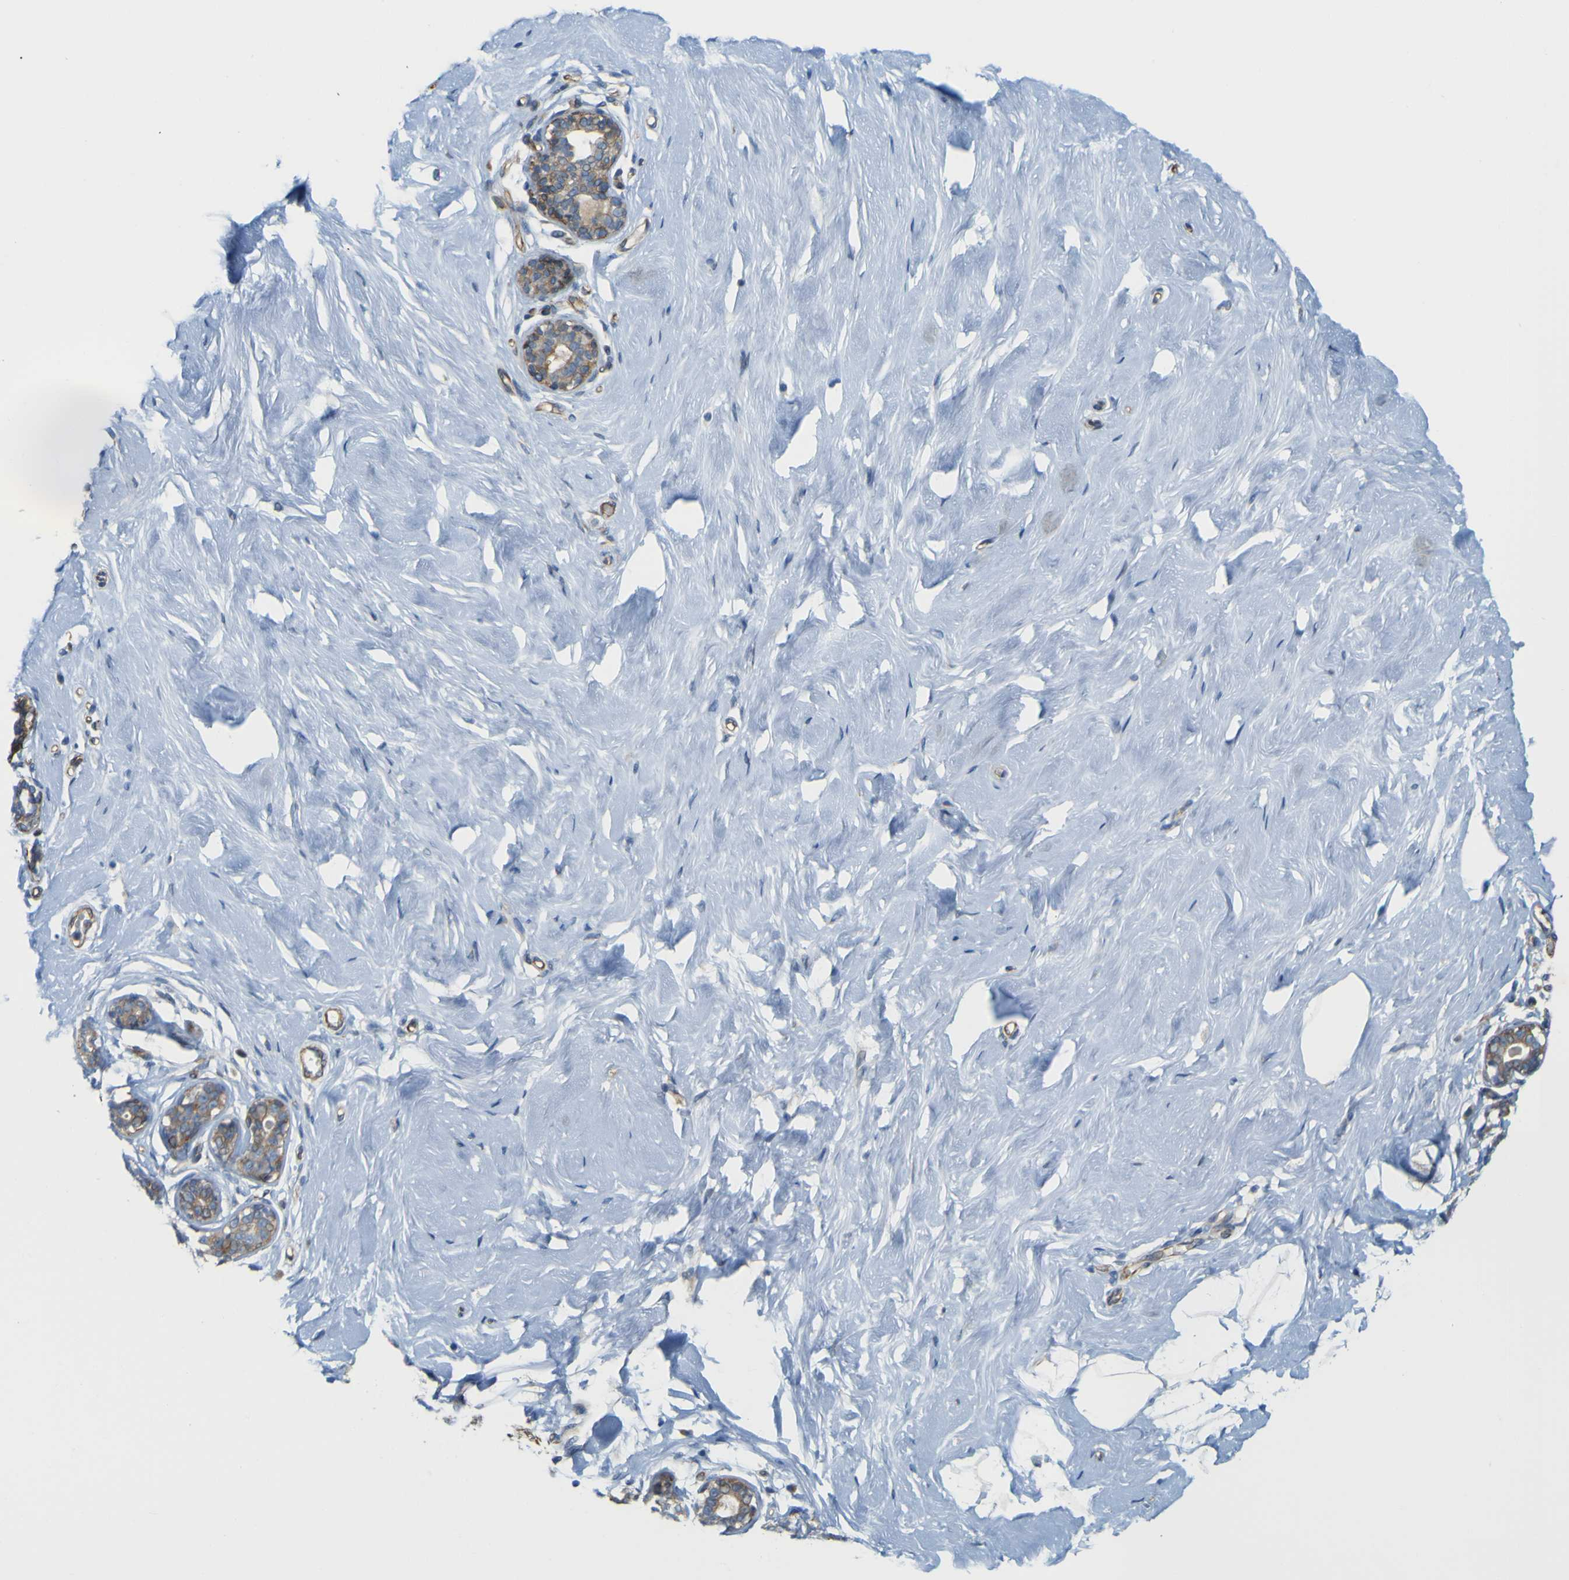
{"staining": {"intensity": "weak", "quantity": ">75%", "location": "cytoplasmic/membranous"}, "tissue": "breast", "cell_type": "Adipocytes", "image_type": "normal", "snomed": [{"axis": "morphology", "description": "Normal tissue, NOS"}, {"axis": "topography", "description": "Breast"}], "caption": "Approximately >75% of adipocytes in benign human breast display weak cytoplasmic/membranous protein positivity as visualized by brown immunohistochemical staining.", "gene": "JPH1", "patient": {"sex": "female", "age": 23}}